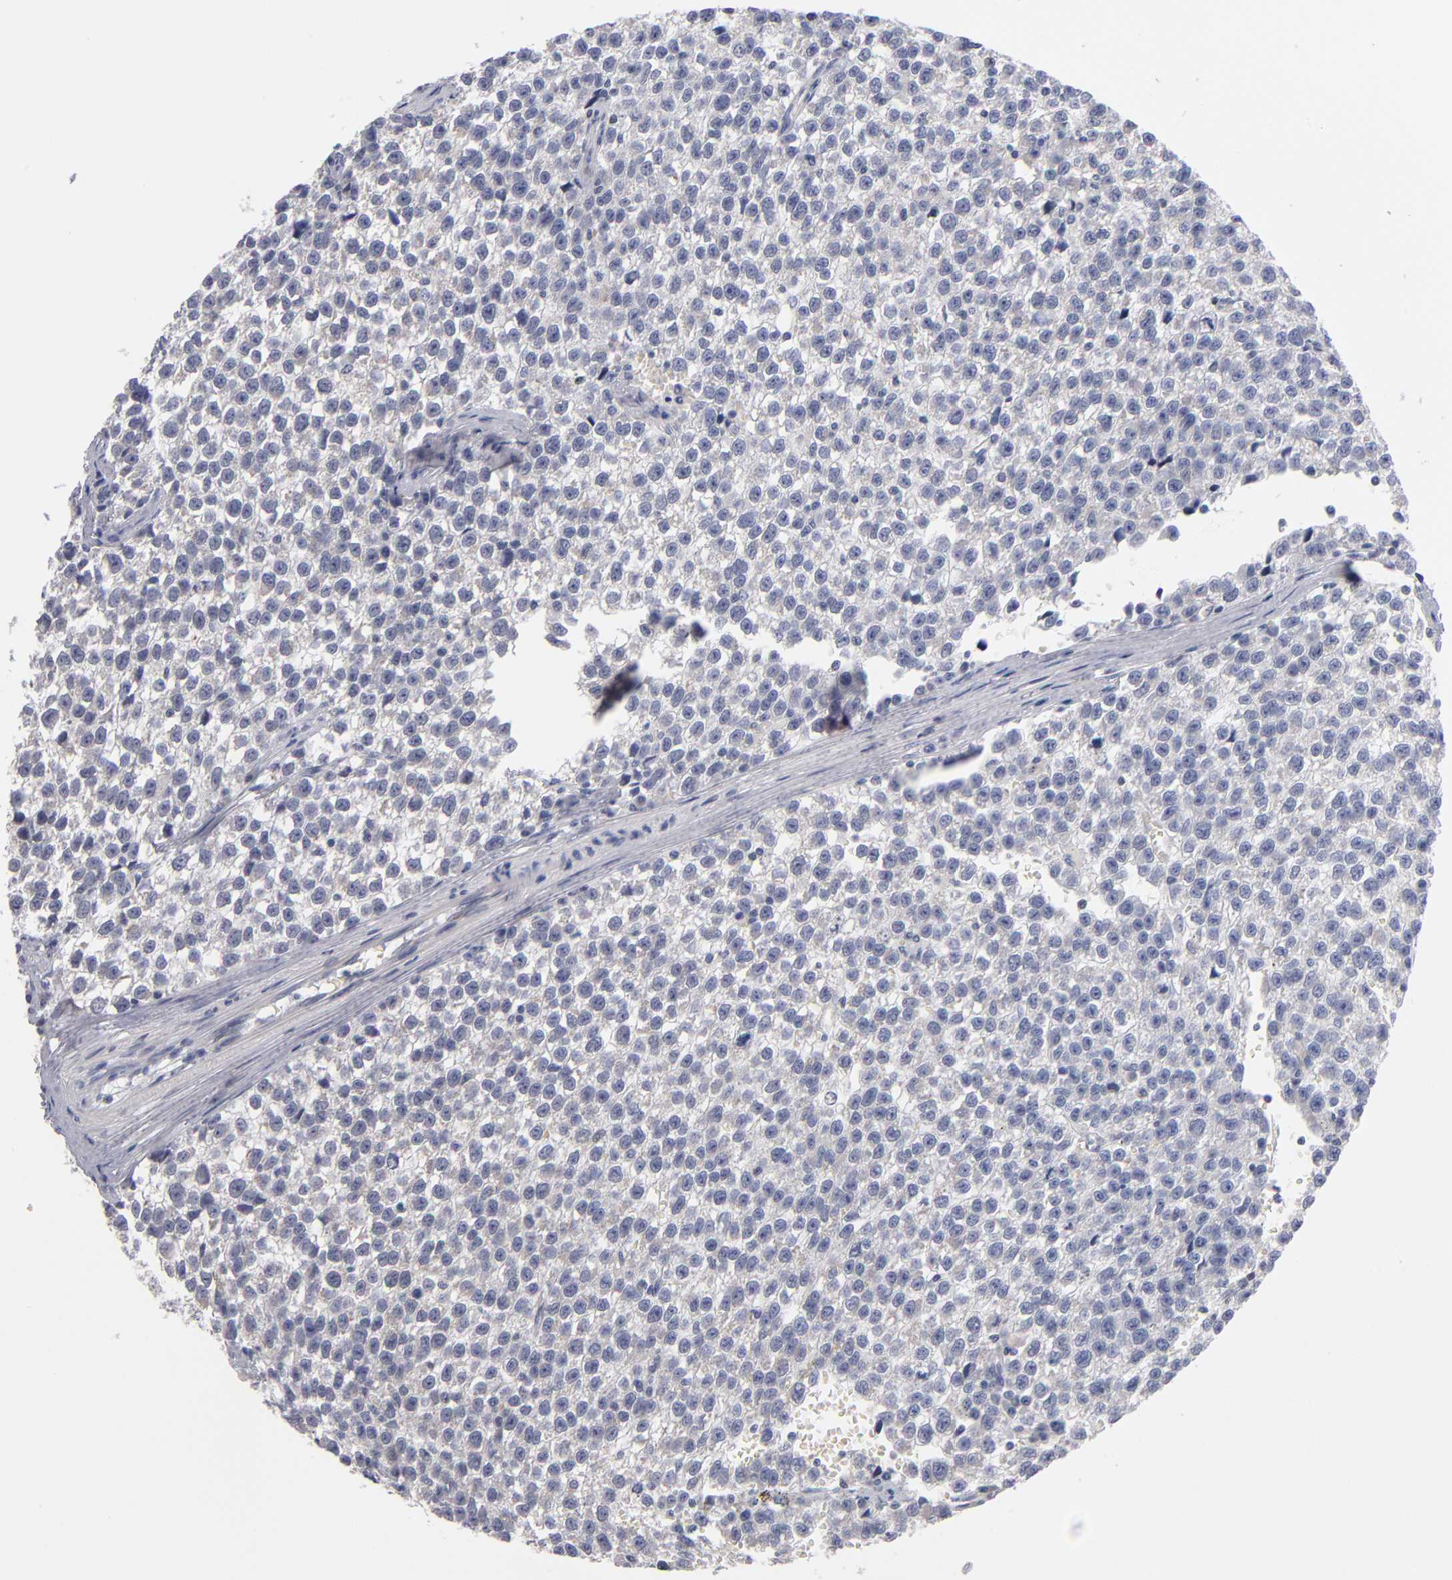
{"staining": {"intensity": "negative", "quantity": "none", "location": "none"}, "tissue": "testis cancer", "cell_type": "Tumor cells", "image_type": "cancer", "snomed": [{"axis": "morphology", "description": "Seminoma, NOS"}, {"axis": "topography", "description": "Testis"}], "caption": "Immunohistochemistry (IHC) photomicrograph of neoplastic tissue: human testis seminoma stained with DAB (3,3'-diaminobenzidine) exhibits no significant protein expression in tumor cells.", "gene": "ODF2", "patient": {"sex": "male", "age": 35}}